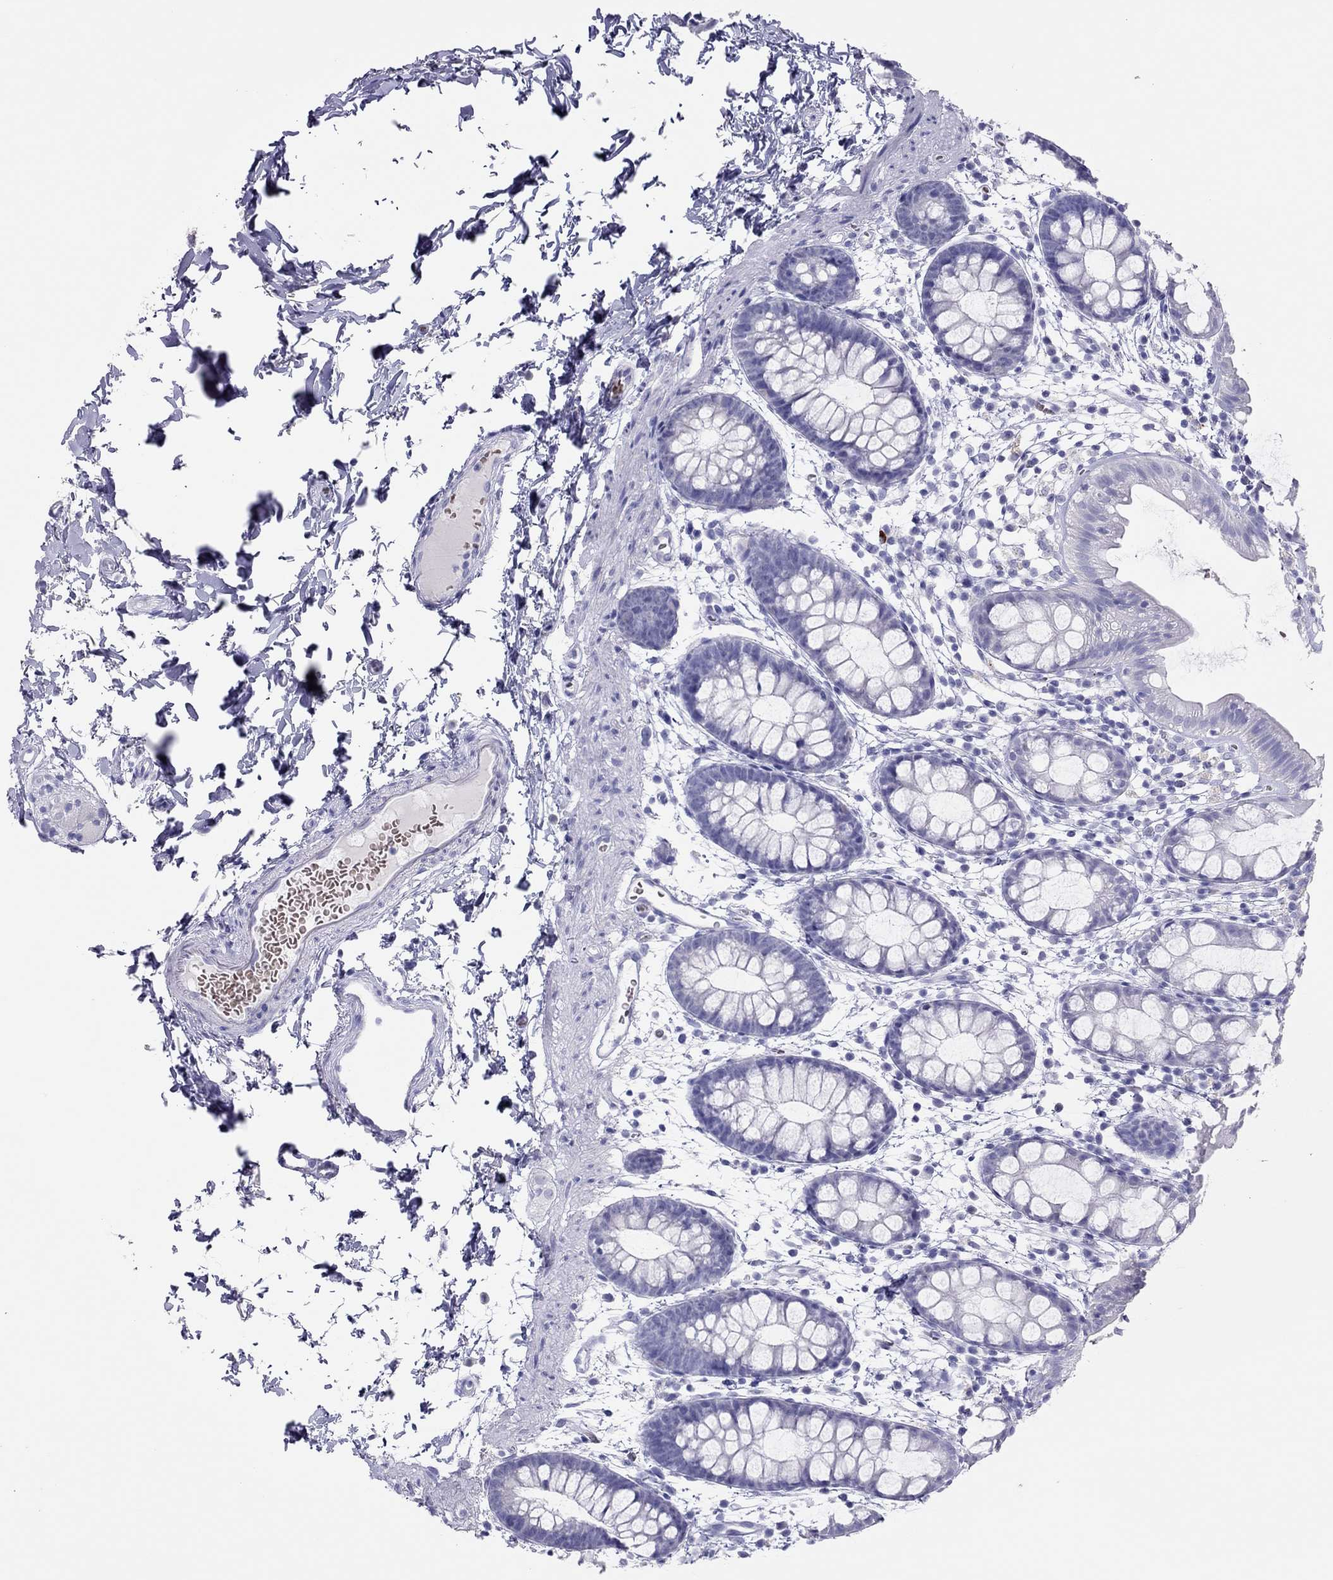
{"staining": {"intensity": "negative", "quantity": "none", "location": "none"}, "tissue": "rectum", "cell_type": "Glandular cells", "image_type": "normal", "snomed": [{"axis": "morphology", "description": "Normal tissue, NOS"}, {"axis": "topography", "description": "Rectum"}], "caption": "Immunohistochemistry (IHC) of benign human rectum displays no expression in glandular cells.", "gene": "TSHB", "patient": {"sex": "male", "age": 57}}